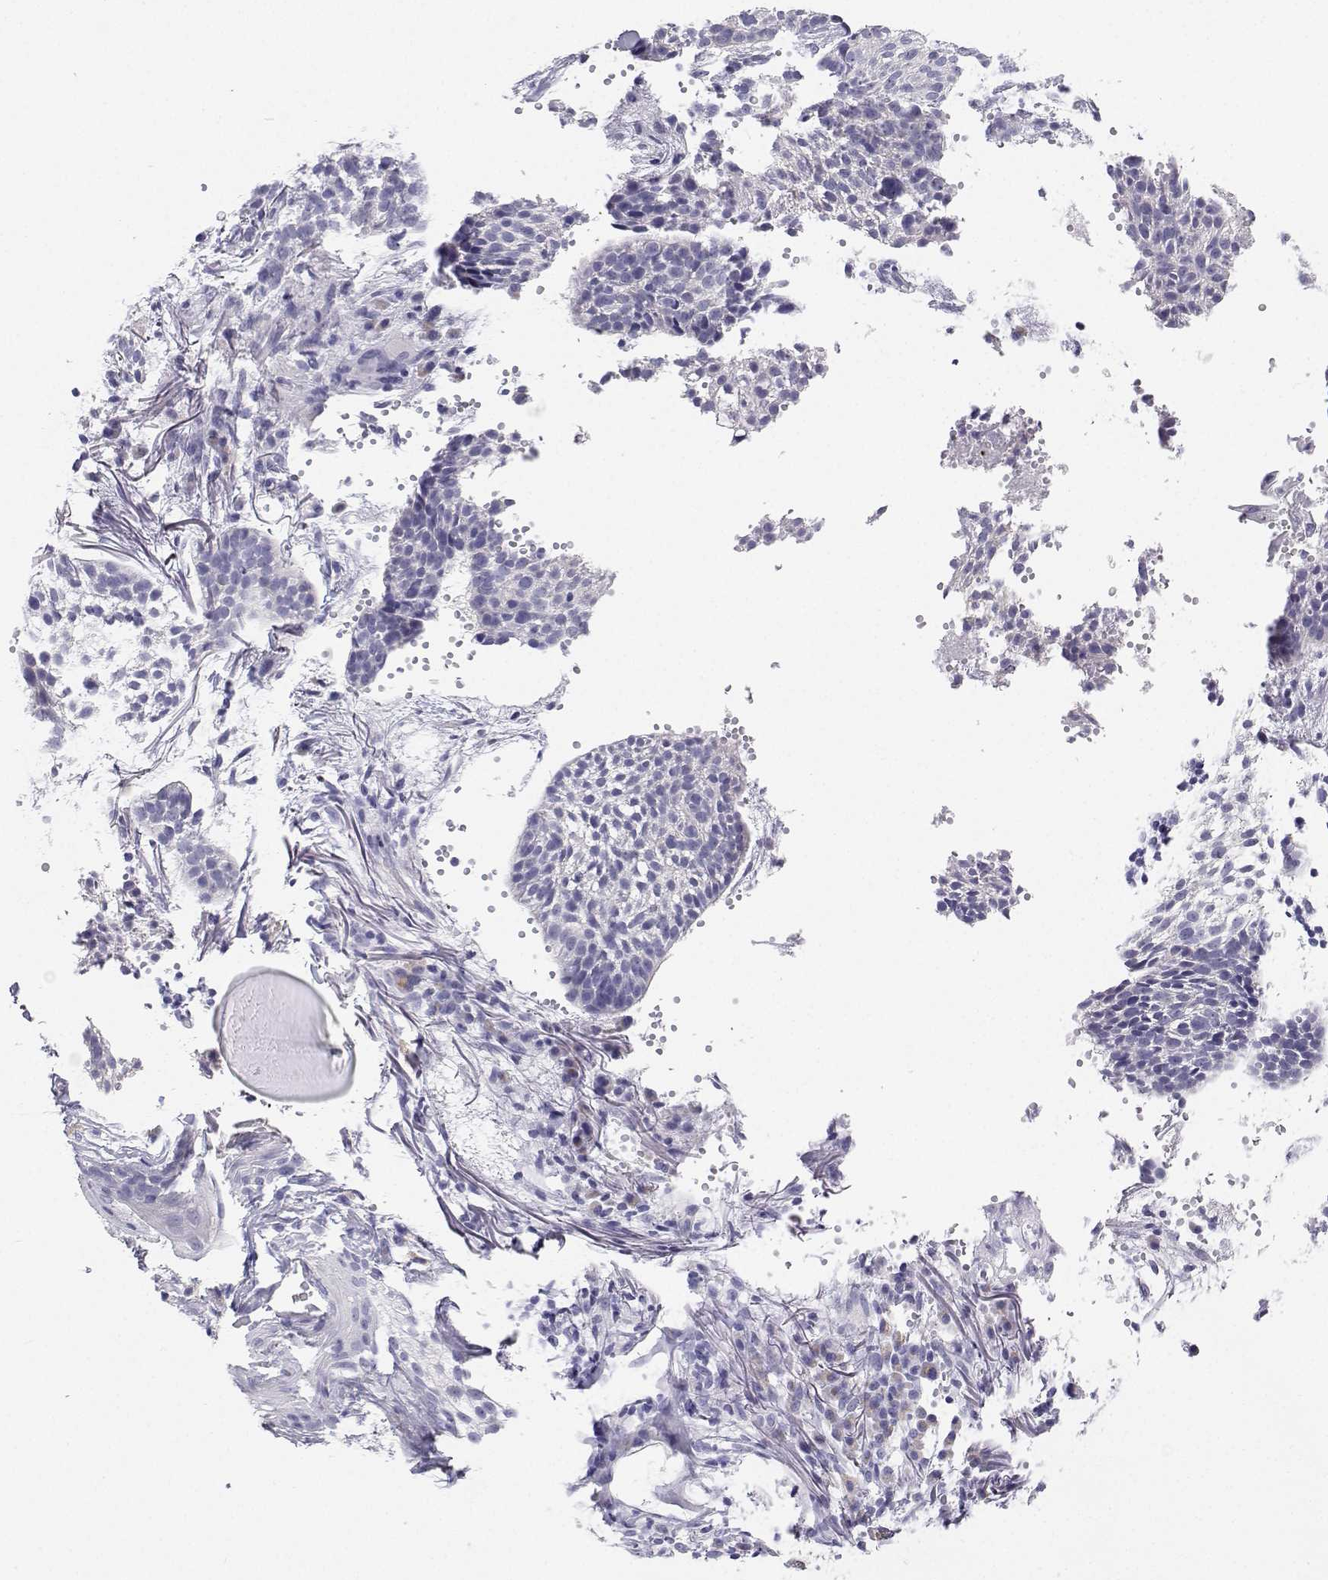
{"staining": {"intensity": "negative", "quantity": "none", "location": "none"}, "tissue": "skin cancer", "cell_type": "Tumor cells", "image_type": "cancer", "snomed": [{"axis": "morphology", "description": "Basal cell carcinoma"}, {"axis": "topography", "description": "Skin"}, {"axis": "topography", "description": "Skin of scalp"}], "caption": "Immunohistochemistry photomicrograph of human skin basal cell carcinoma stained for a protein (brown), which shows no expression in tumor cells.", "gene": "BHMT", "patient": {"sex": "female", "age": 45}}